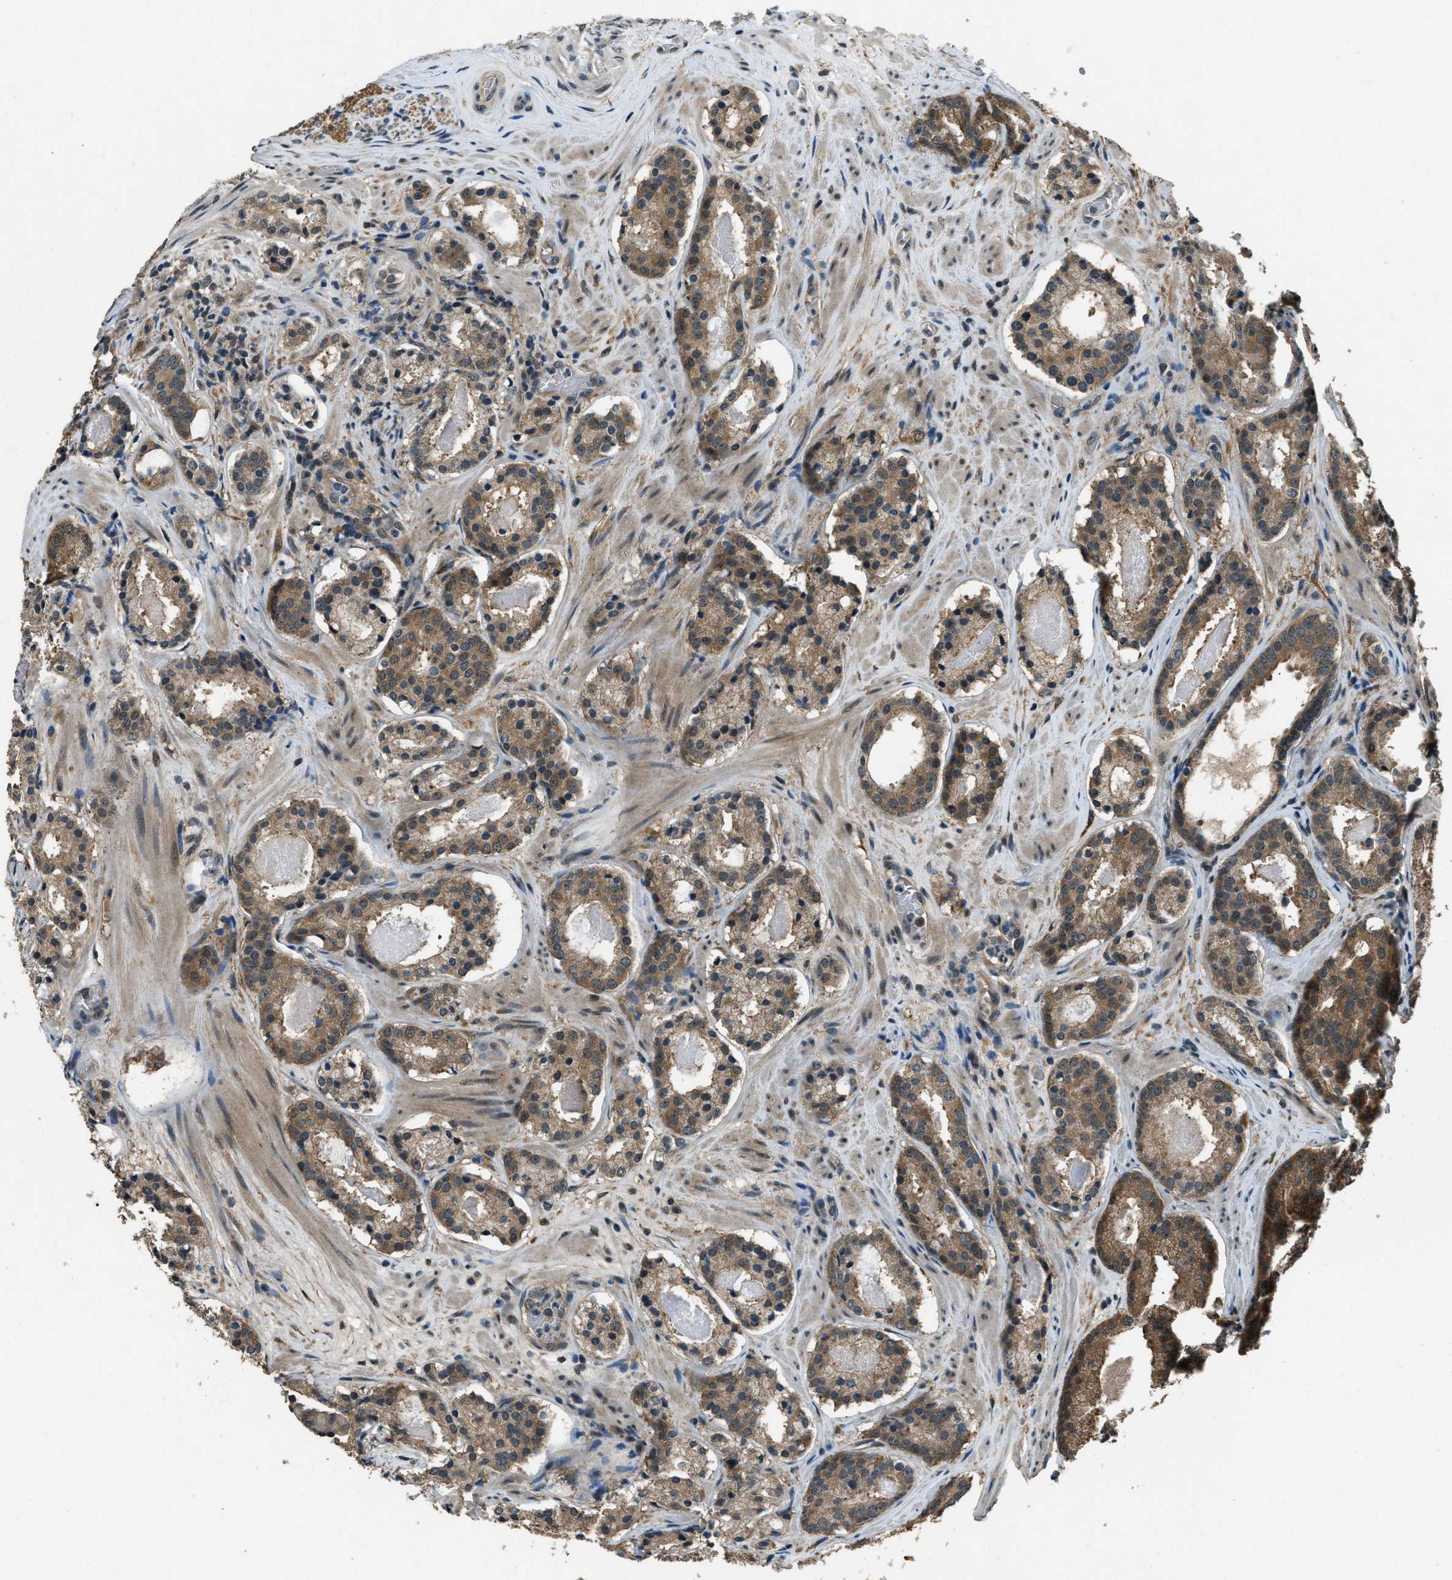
{"staining": {"intensity": "moderate", "quantity": ">75%", "location": "cytoplasmic/membranous"}, "tissue": "prostate cancer", "cell_type": "Tumor cells", "image_type": "cancer", "snomed": [{"axis": "morphology", "description": "Adenocarcinoma, Low grade"}, {"axis": "topography", "description": "Prostate"}], "caption": "Immunohistochemistry staining of prostate low-grade adenocarcinoma, which reveals medium levels of moderate cytoplasmic/membranous positivity in about >75% of tumor cells indicating moderate cytoplasmic/membranous protein expression. The staining was performed using DAB (brown) for protein detection and nuclei were counterstained in hematoxylin (blue).", "gene": "NUDCD3", "patient": {"sex": "male", "age": 69}}